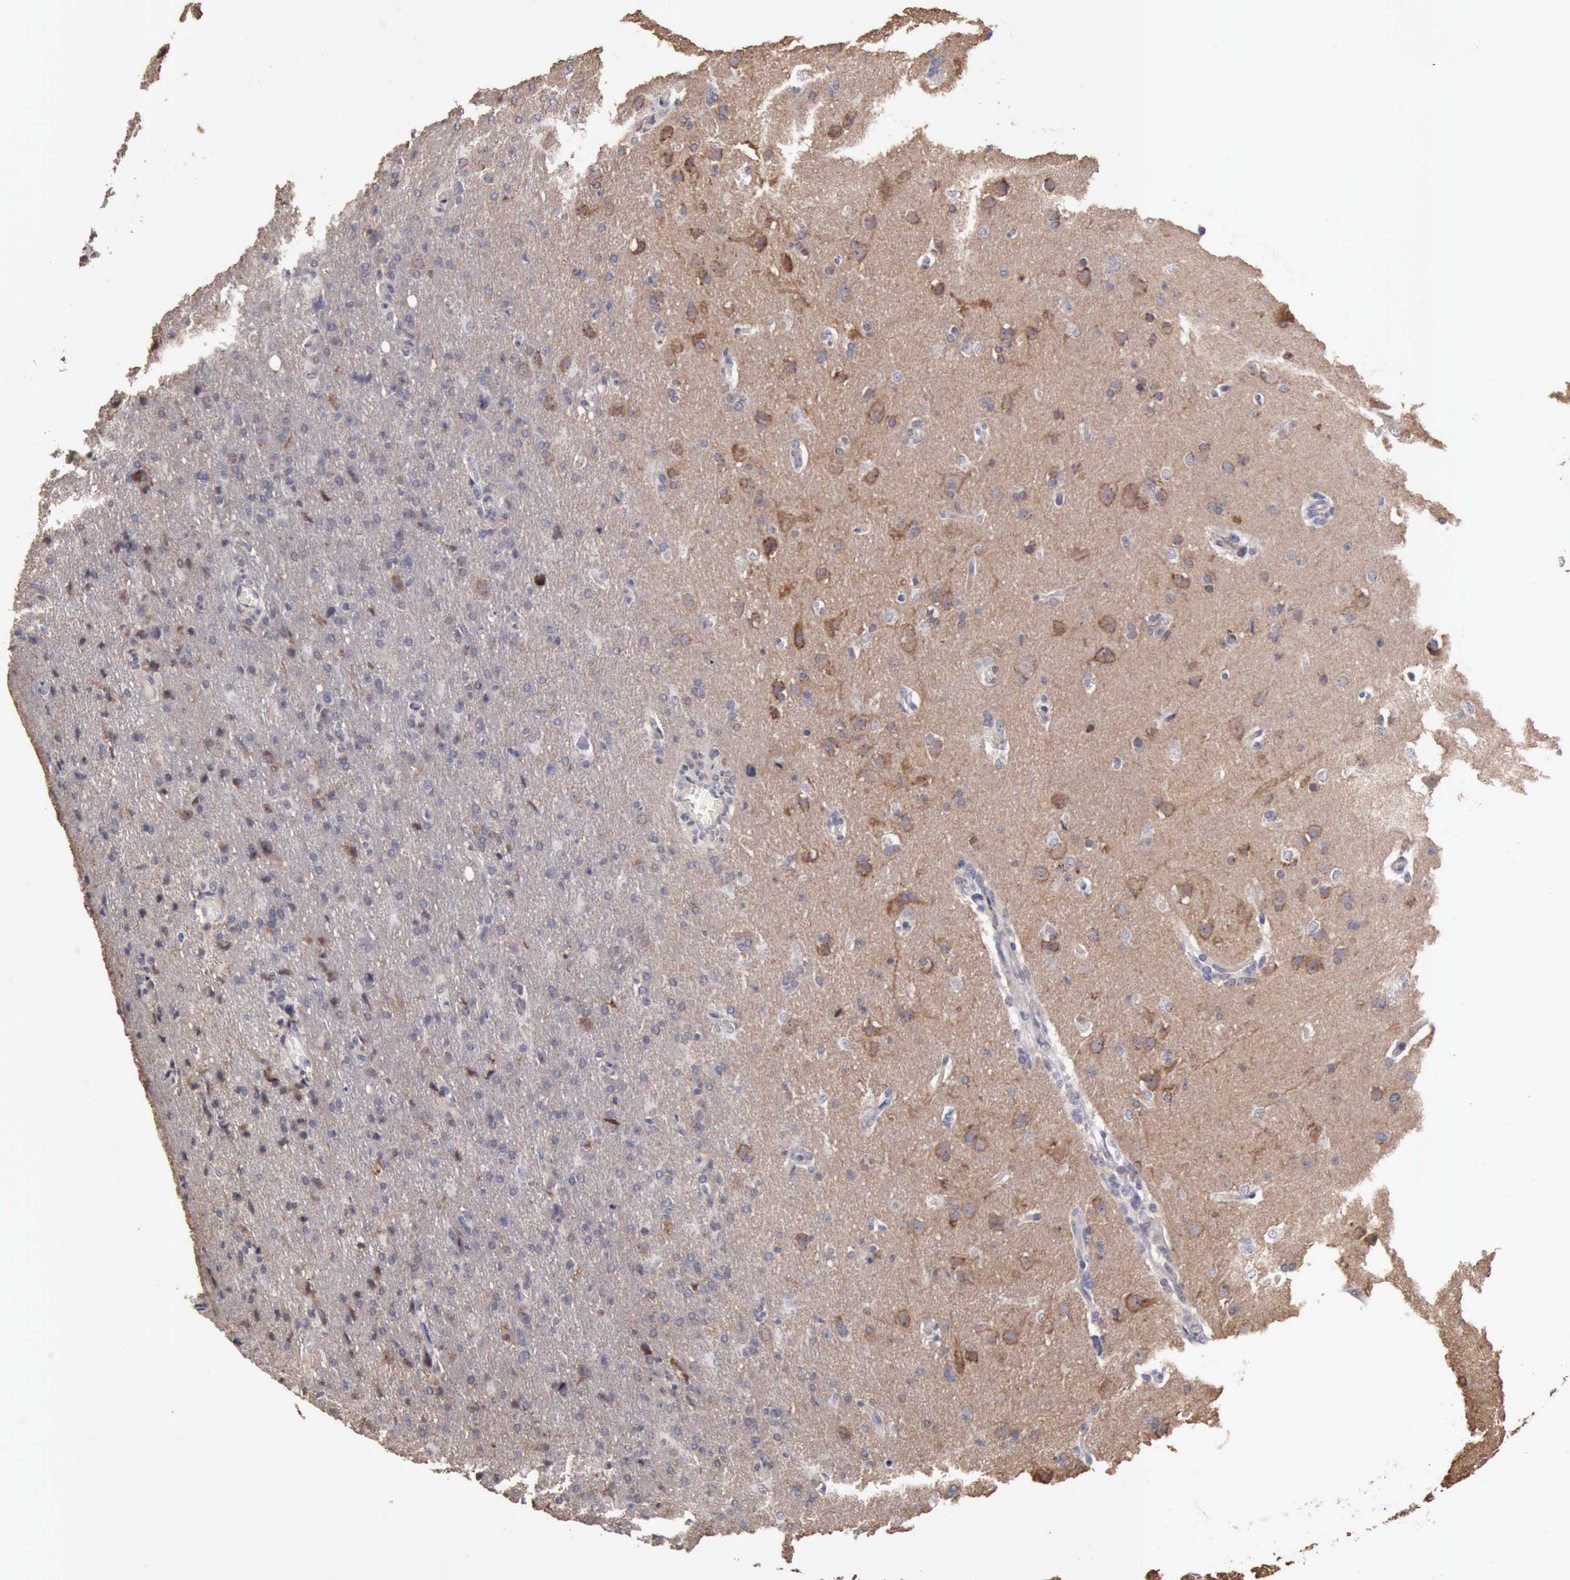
{"staining": {"intensity": "moderate", "quantity": "<25%", "location": "cytoplasmic/membranous"}, "tissue": "glioma", "cell_type": "Tumor cells", "image_type": "cancer", "snomed": [{"axis": "morphology", "description": "Glioma, malignant, High grade"}, {"axis": "topography", "description": "Brain"}], "caption": "IHC image of neoplastic tissue: malignant glioma (high-grade) stained using immunohistochemistry (IHC) displays low levels of moderate protein expression localized specifically in the cytoplasmic/membranous of tumor cells, appearing as a cytoplasmic/membranous brown color.", "gene": "GPR101", "patient": {"sex": "male", "age": 68}}